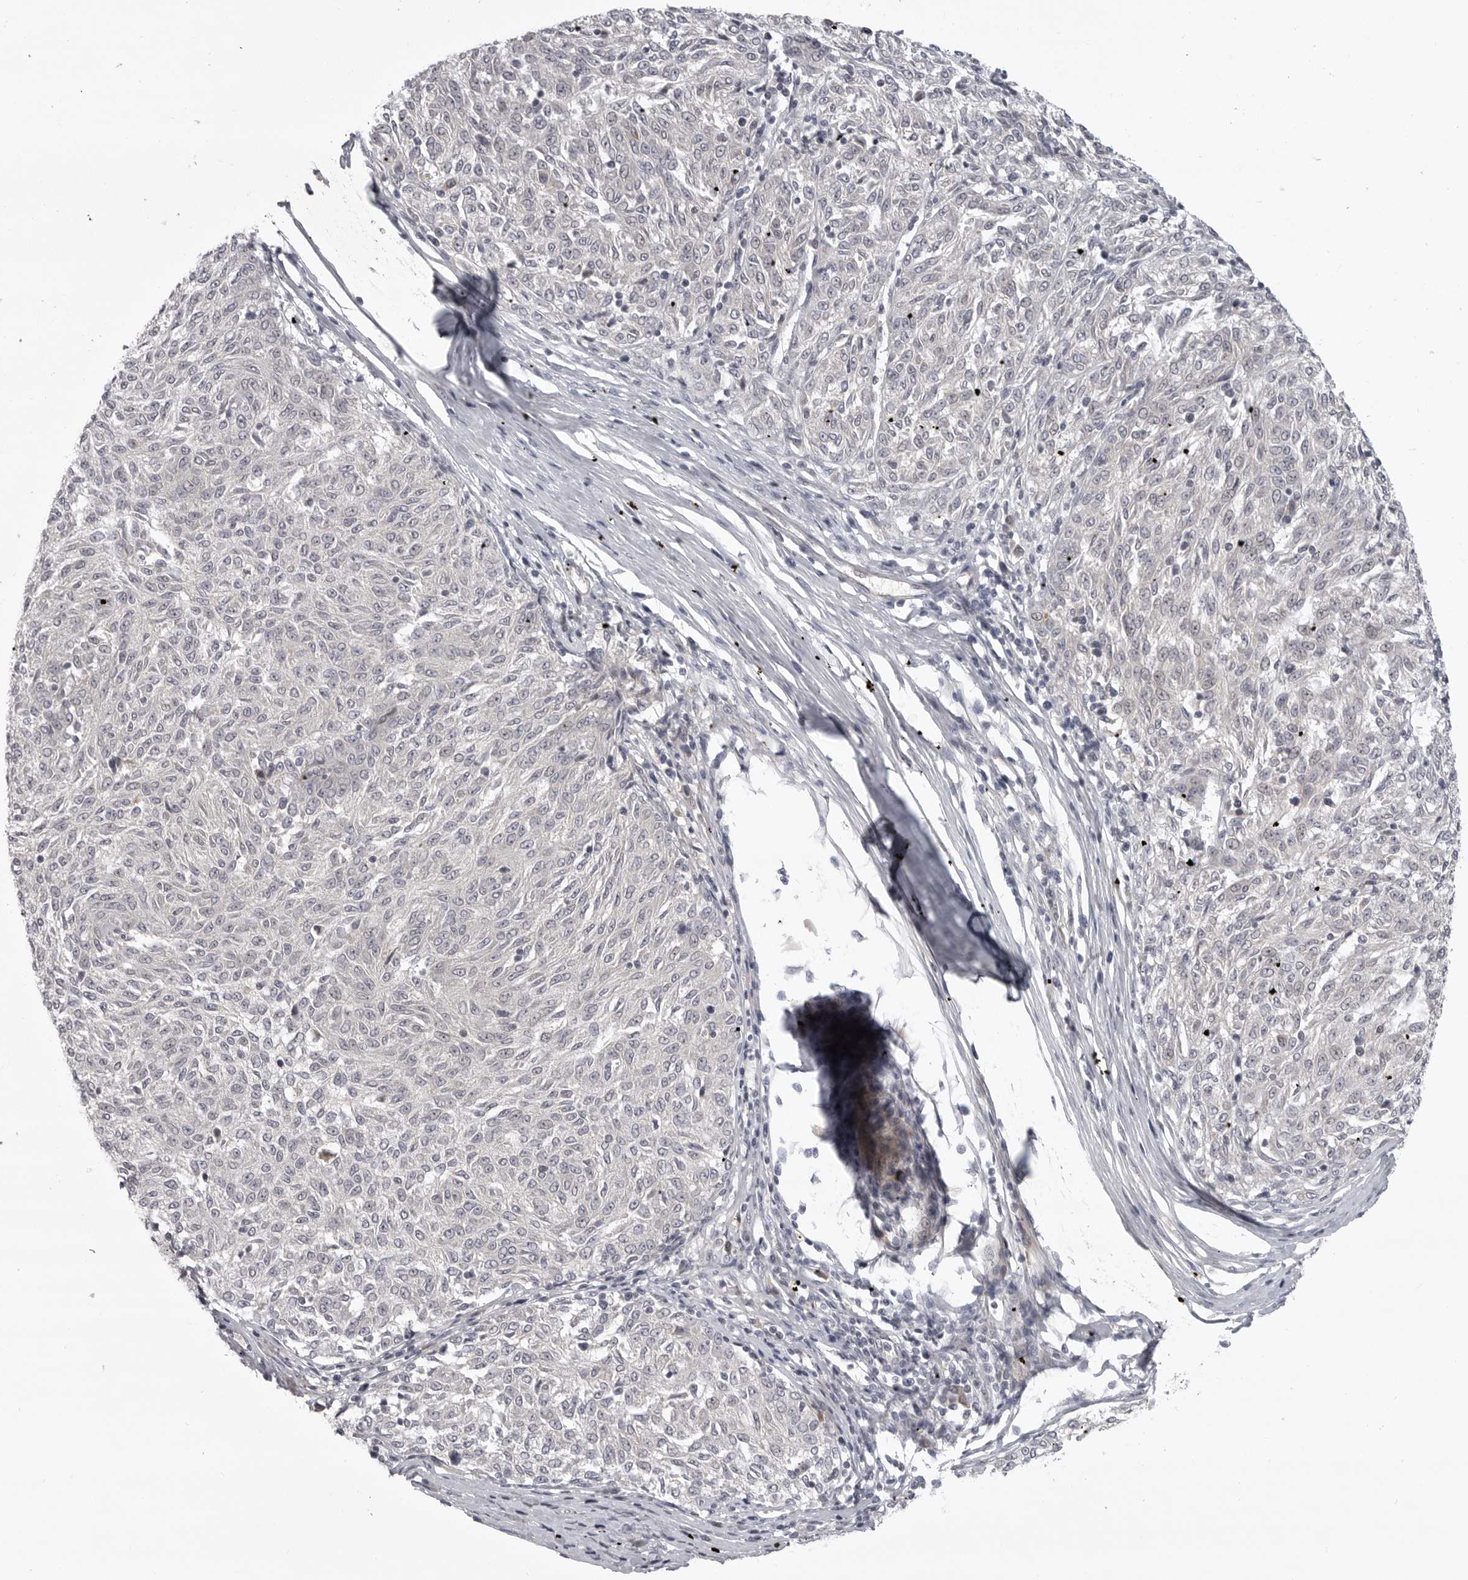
{"staining": {"intensity": "negative", "quantity": "none", "location": "none"}, "tissue": "melanoma", "cell_type": "Tumor cells", "image_type": "cancer", "snomed": [{"axis": "morphology", "description": "Malignant melanoma, NOS"}, {"axis": "topography", "description": "Skin"}], "caption": "The immunohistochemistry (IHC) photomicrograph has no significant staining in tumor cells of malignant melanoma tissue.", "gene": "CD300LD", "patient": {"sex": "female", "age": 72}}